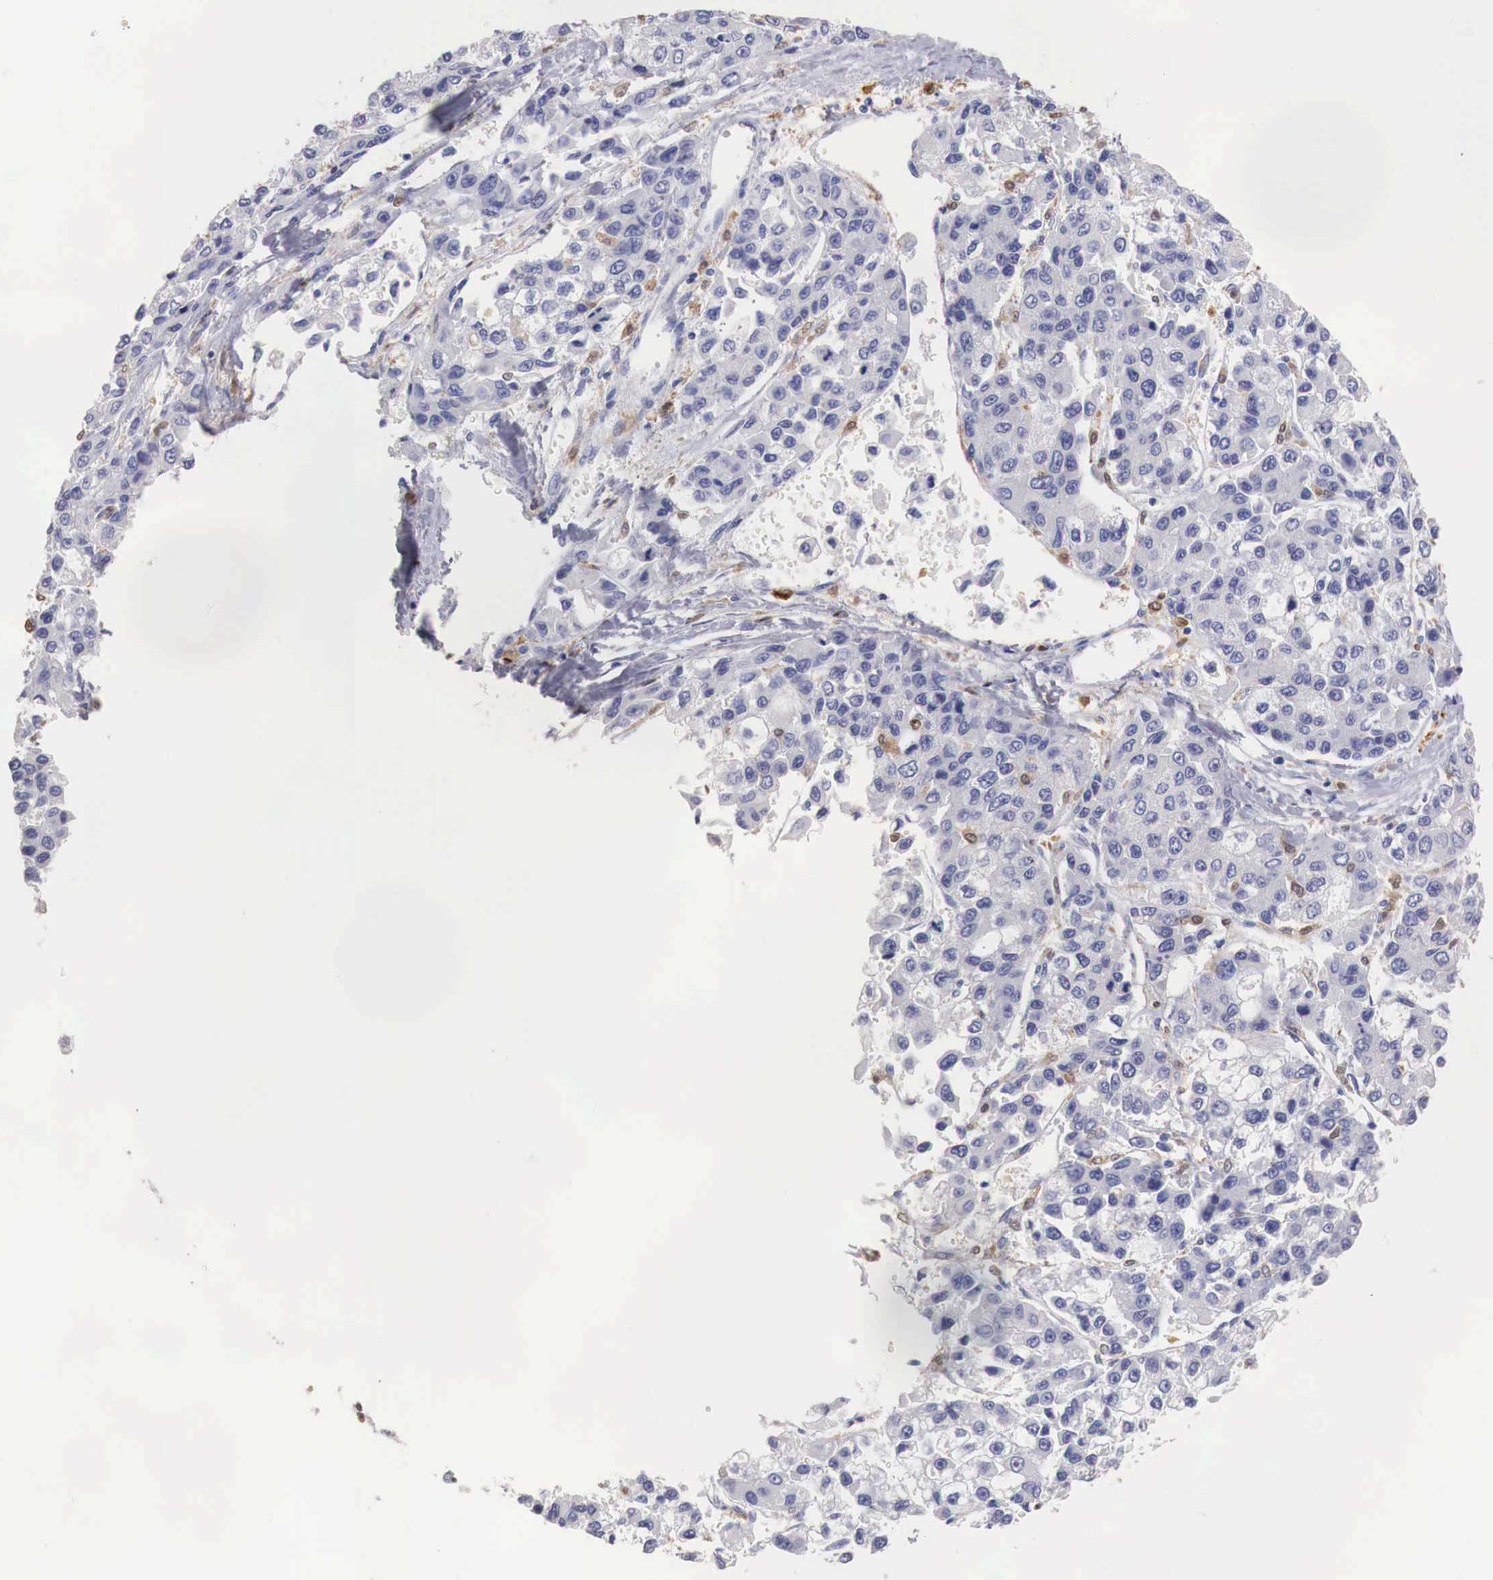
{"staining": {"intensity": "negative", "quantity": "none", "location": "none"}, "tissue": "liver cancer", "cell_type": "Tumor cells", "image_type": "cancer", "snomed": [{"axis": "morphology", "description": "Carcinoma, Hepatocellular, NOS"}, {"axis": "topography", "description": "Liver"}], "caption": "DAB (3,3'-diaminobenzidine) immunohistochemical staining of human liver cancer (hepatocellular carcinoma) reveals no significant positivity in tumor cells. (Stains: DAB immunohistochemistry with hematoxylin counter stain, Microscopy: brightfield microscopy at high magnification).", "gene": "RENBP", "patient": {"sex": "female", "age": 66}}